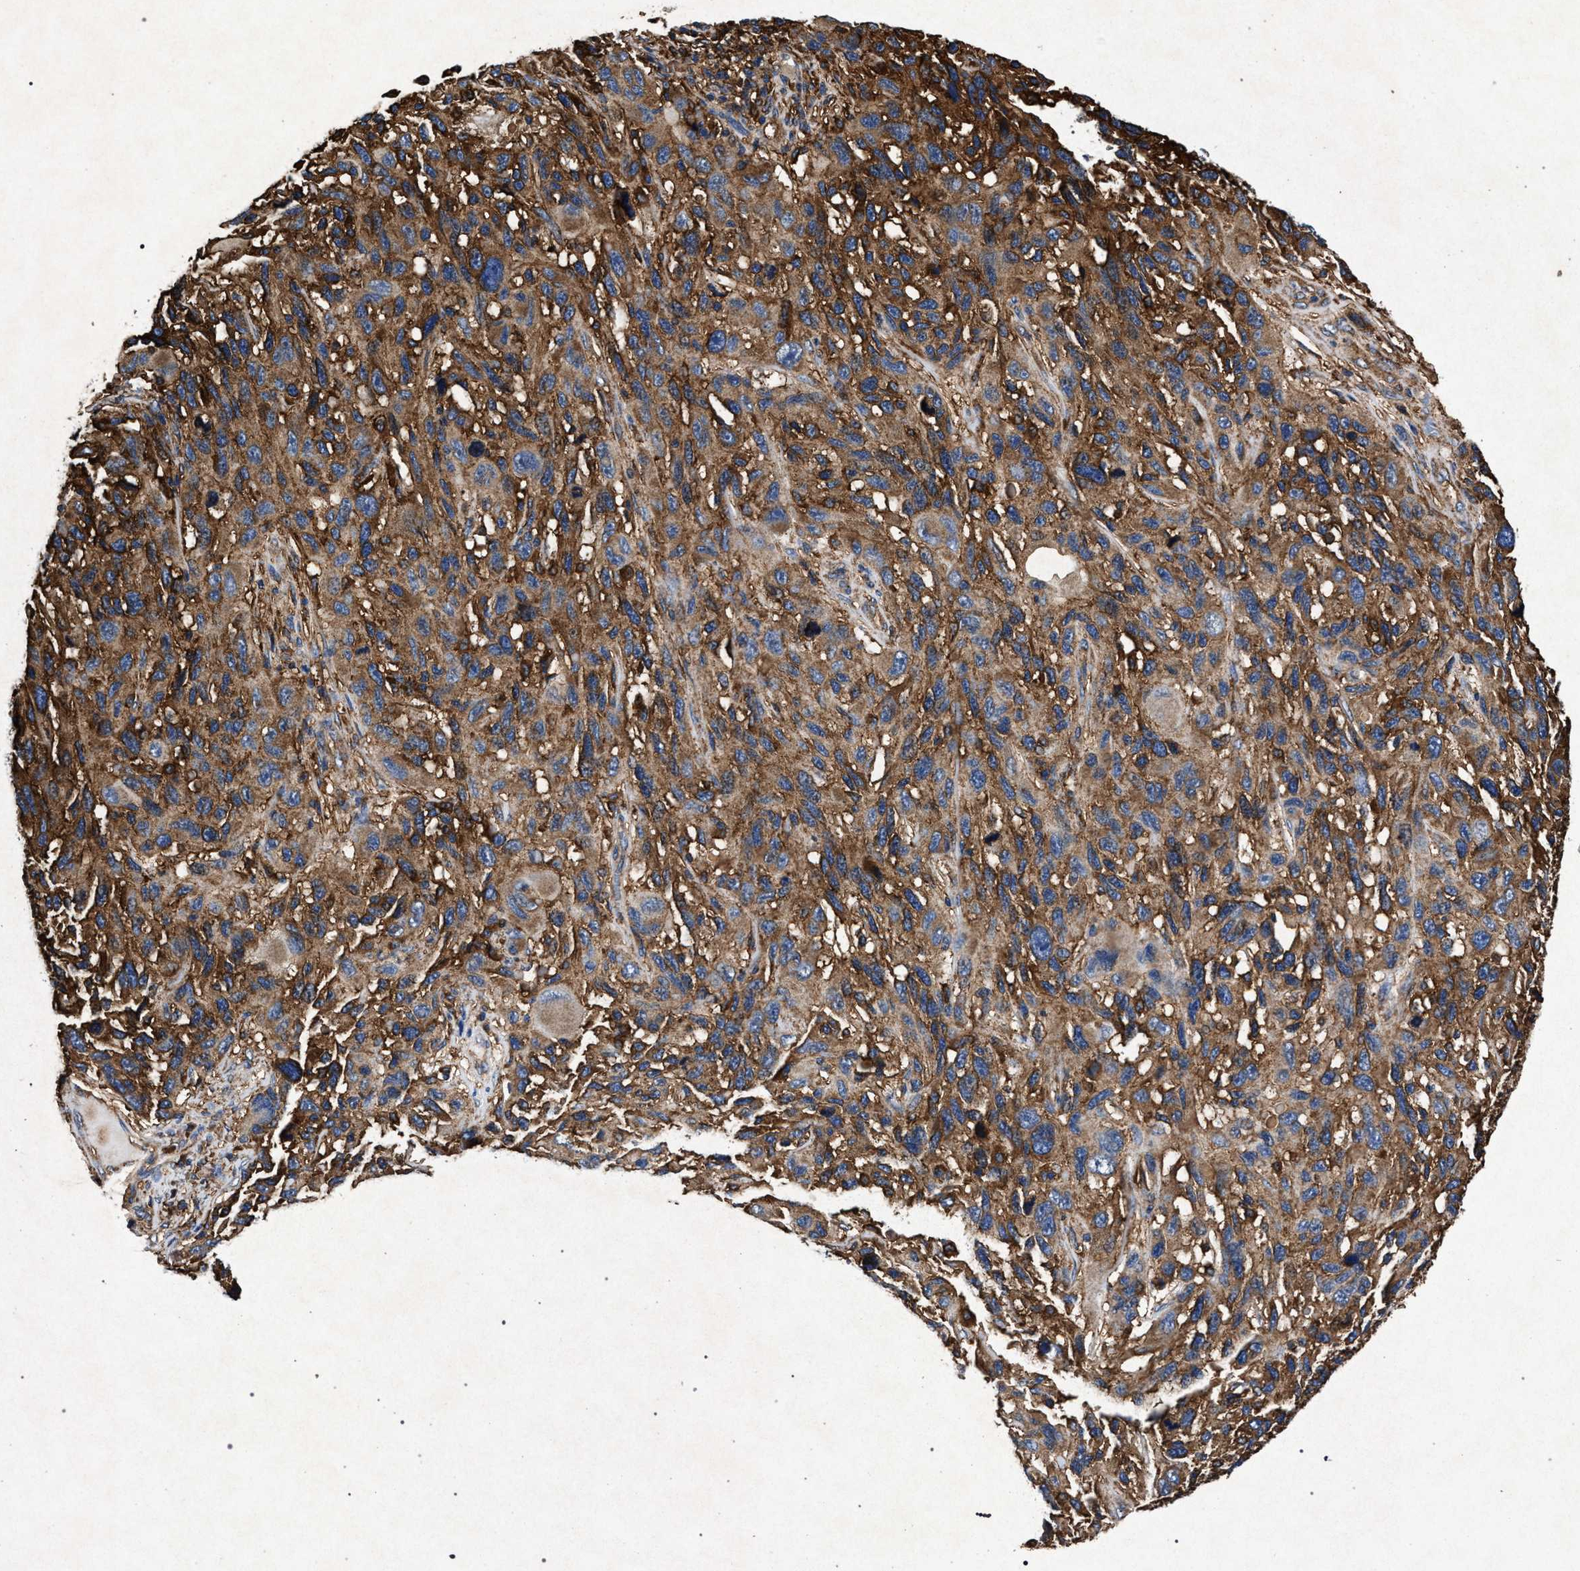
{"staining": {"intensity": "moderate", "quantity": ">75%", "location": "cytoplasmic/membranous"}, "tissue": "melanoma", "cell_type": "Tumor cells", "image_type": "cancer", "snomed": [{"axis": "morphology", "description": "Malignant melanoma, NOS"}, {"axis": "topography", "description": "Skin"}], "caption": "A brown stain highlights moderate cytoplasmic/membranous staining of a protein in human malignant melanoma tumor cells.", "gene": "MARCKS", "patient": {"sex": "male", "age": 53}}